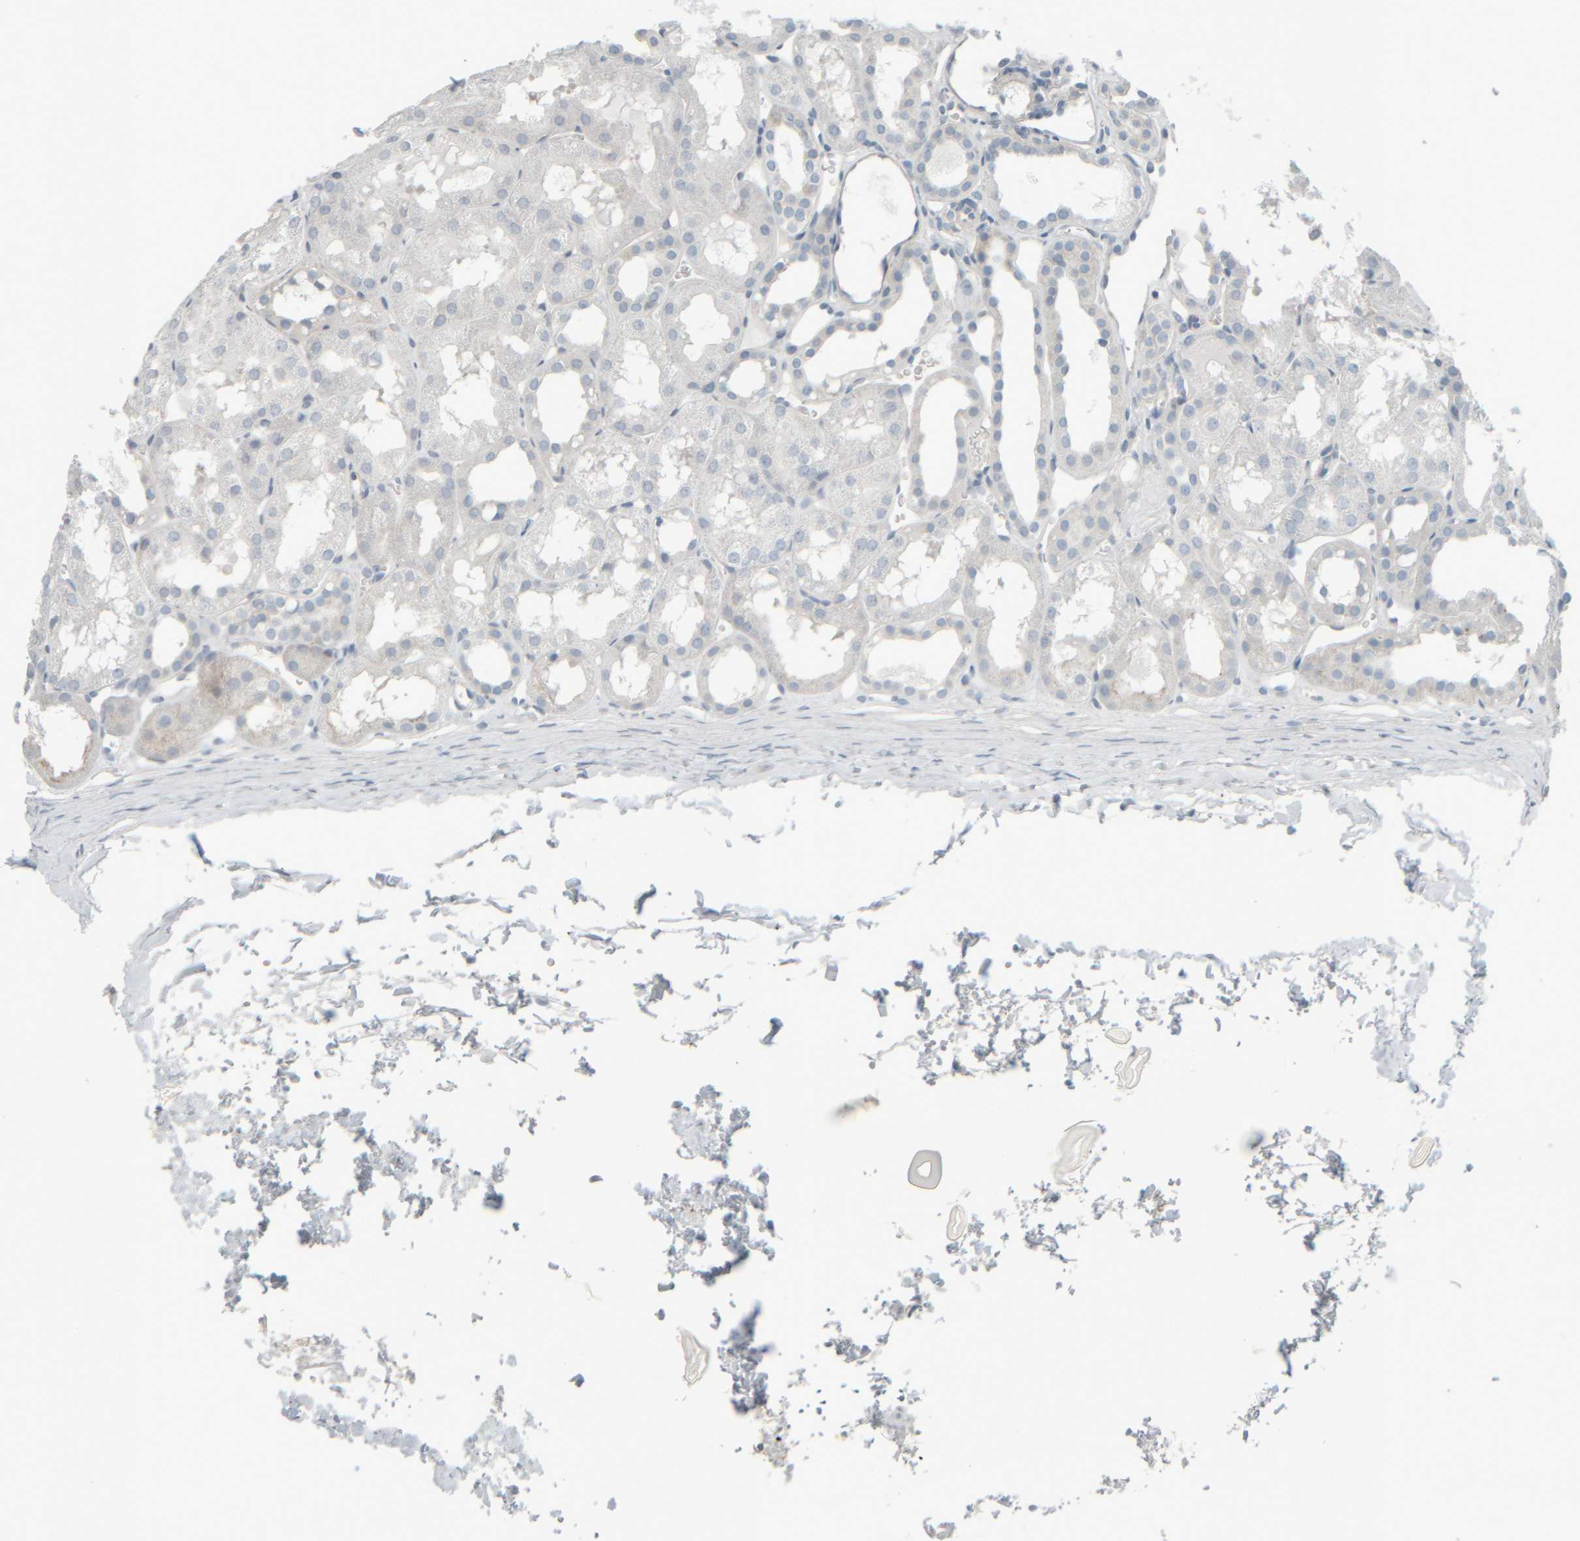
{"staining": {"intensity": "negative", "quantity": "none", "location": "none"}, "tissue": "kidney", "cell_type": "Cells in glomeruli", "image_type": "normal", "snomed": [{"axis": "morphology", "description": "Normal tissue, NOS"}, {"axis": "topography", "description": "Kidney"}, {"axis": "topography", "description": "Urinary bladder"}], "caption": "This is an IHC histopathology image of normal kidney. There is no expression in cells in glomeruli.", "gene": "TPSAB1", "patient": {"sex": "male", "age": 16}}